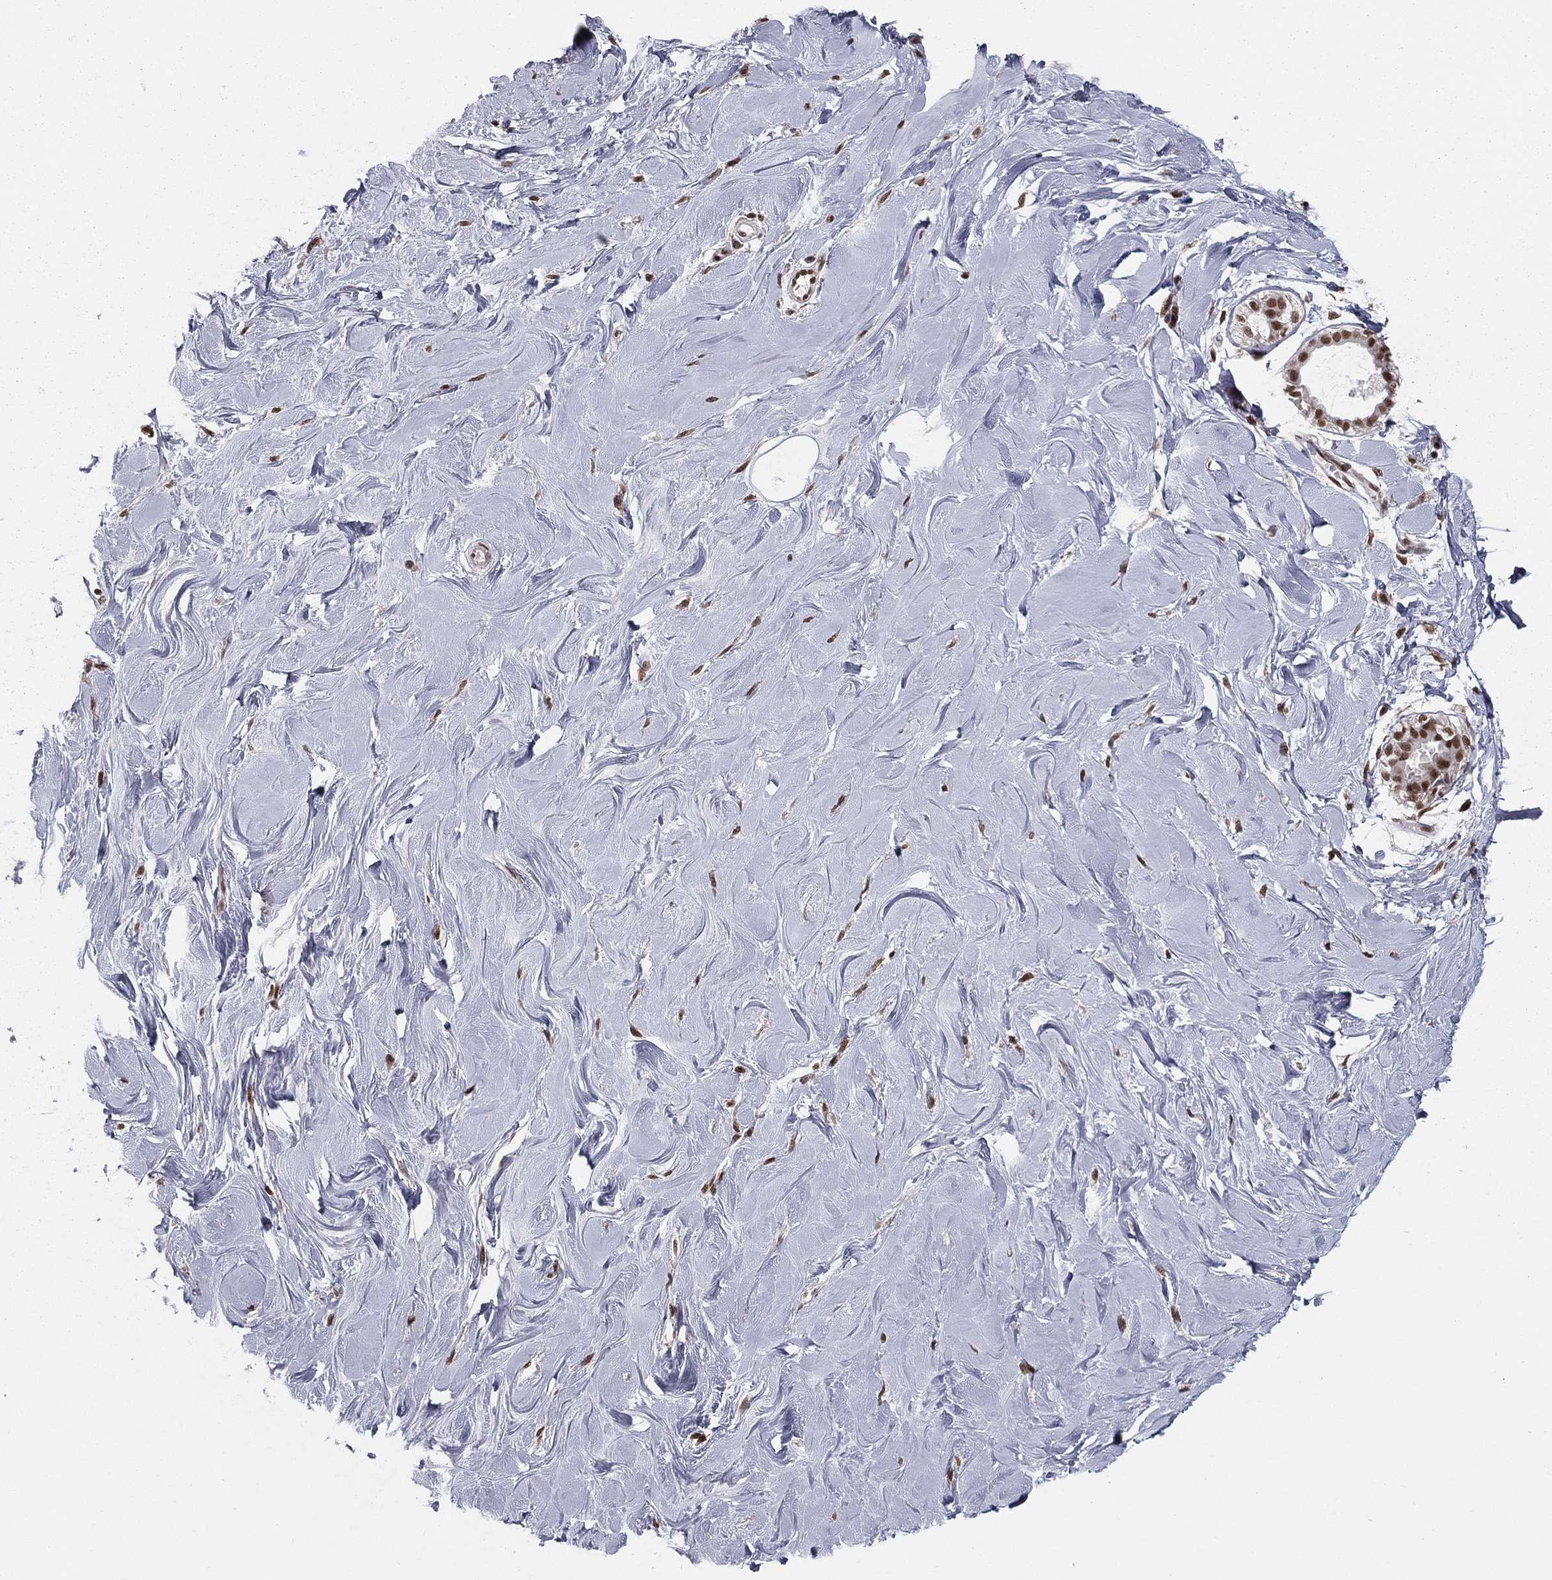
{"staining": {"intensity": "strong", "quantity": "25%-75%", "location": "nuclear"}, "tissue": "soft tissue", "cell_type": "Fibroblasts", "image_type": "normal", "snomed": [{"axis": "morphology", "description": "Normal tissue, NOS"}, {"axis": "topography", "description": "Breast"}], "caption": "Immunohistochemistry (IHC) image of unremarkable soft tissue: human soft tissue stained using IHC reveals high levels of strong protein expression localized specifically in the nuclear of fibroblasts, appearing as a nuclear brown color.", "gene": "NFYB", "patient": {"sex": "female", "age": 49}}